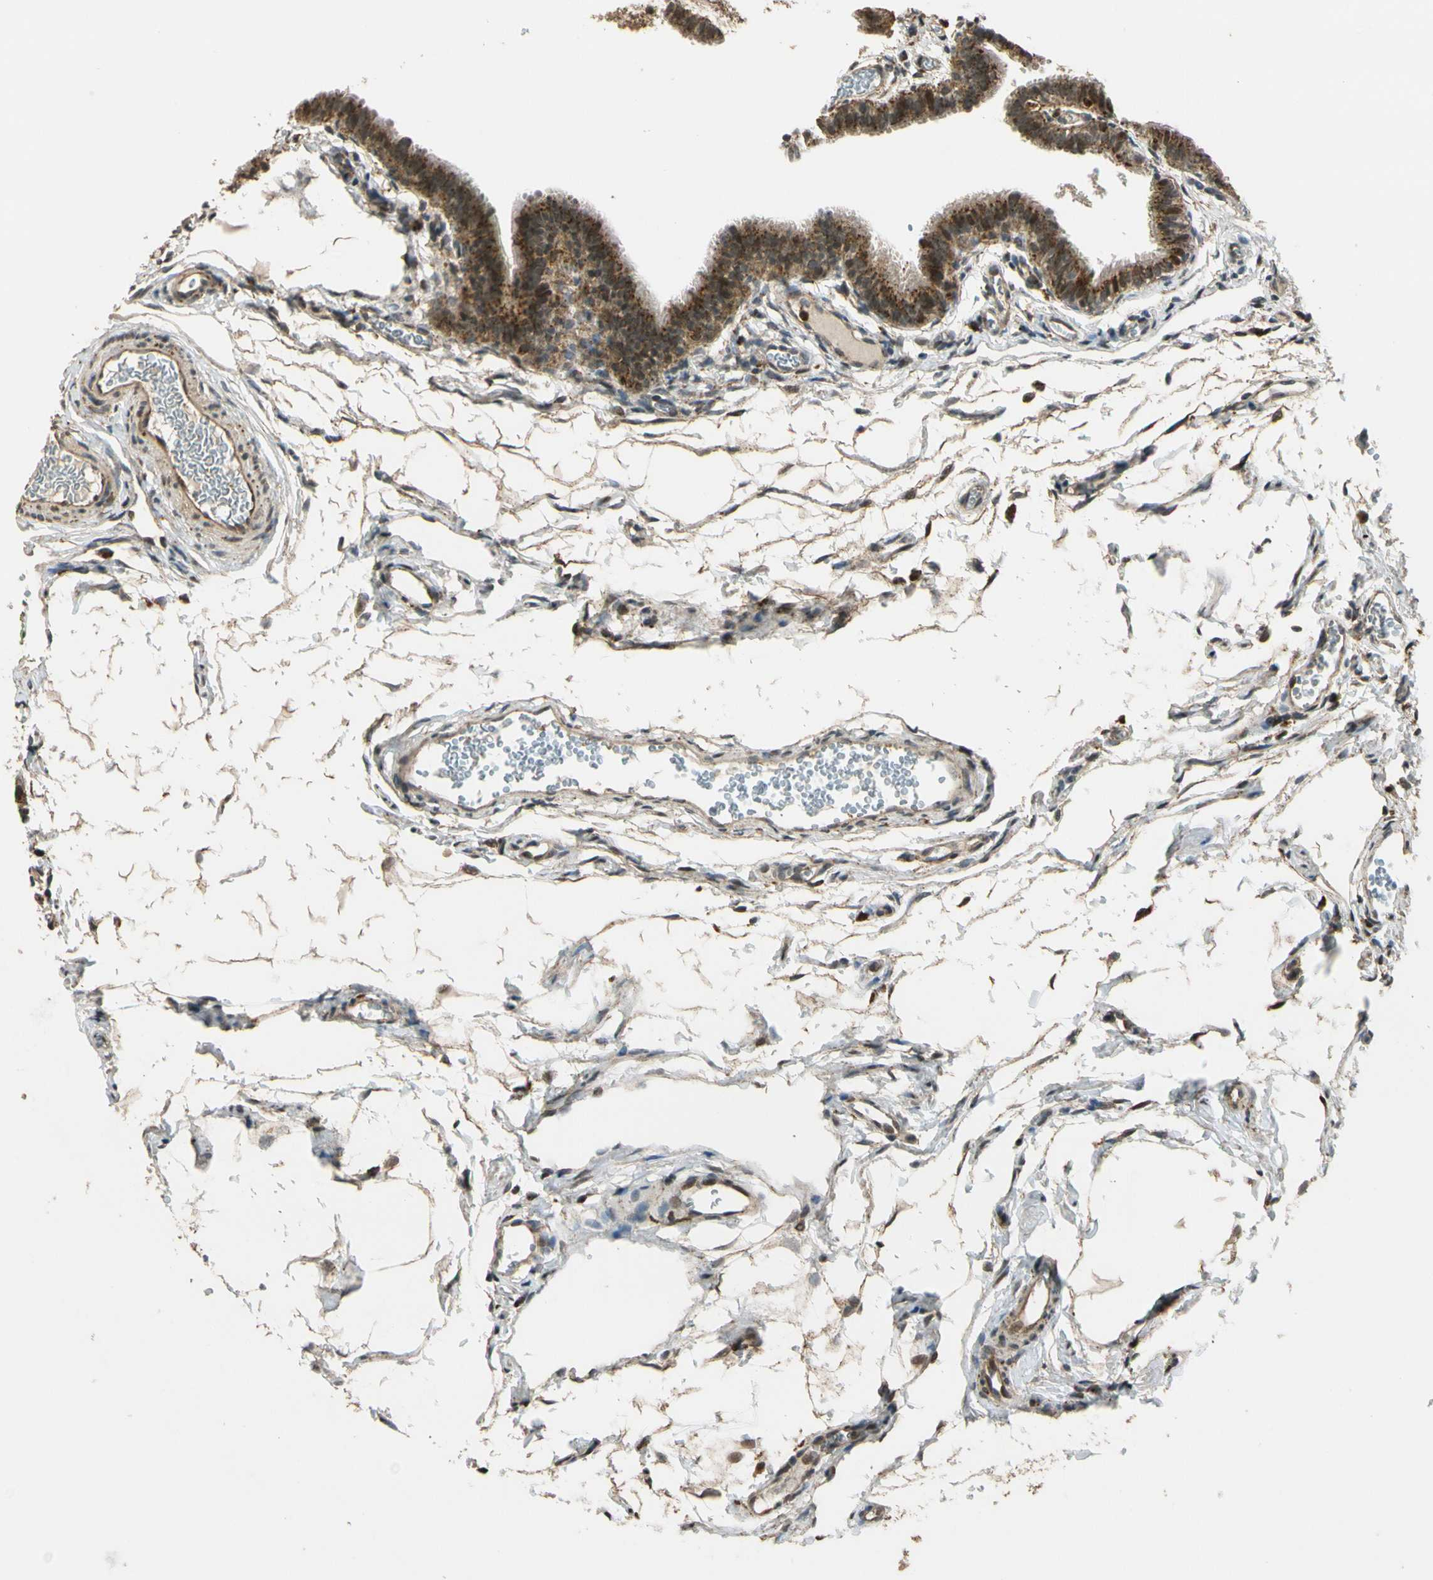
{"staining": {"intensity": "moderate", "quantity": ">75%", "location": "cytoplasmic/membranous"}, "tissue": "fallopian tube", "cell_type": "Glandular cells", "image_type": "normal", "snomed": [{"axis": "morphology", "description": "Normal tissue, NOS"}, {"axis": "topography", "description": "Fallopian tube"}, {"axis": "topography", "description": "Placenta"}], "caption": "This is a photomicrograph of immunohistochemistry (IHC) staining of normal fallopian tube, which shows moderate positivity in the cytoplasmic/membranous of glandular cells.", "gene": "LAMTOR1", "patient": {"sex": "female", "age": 34}}